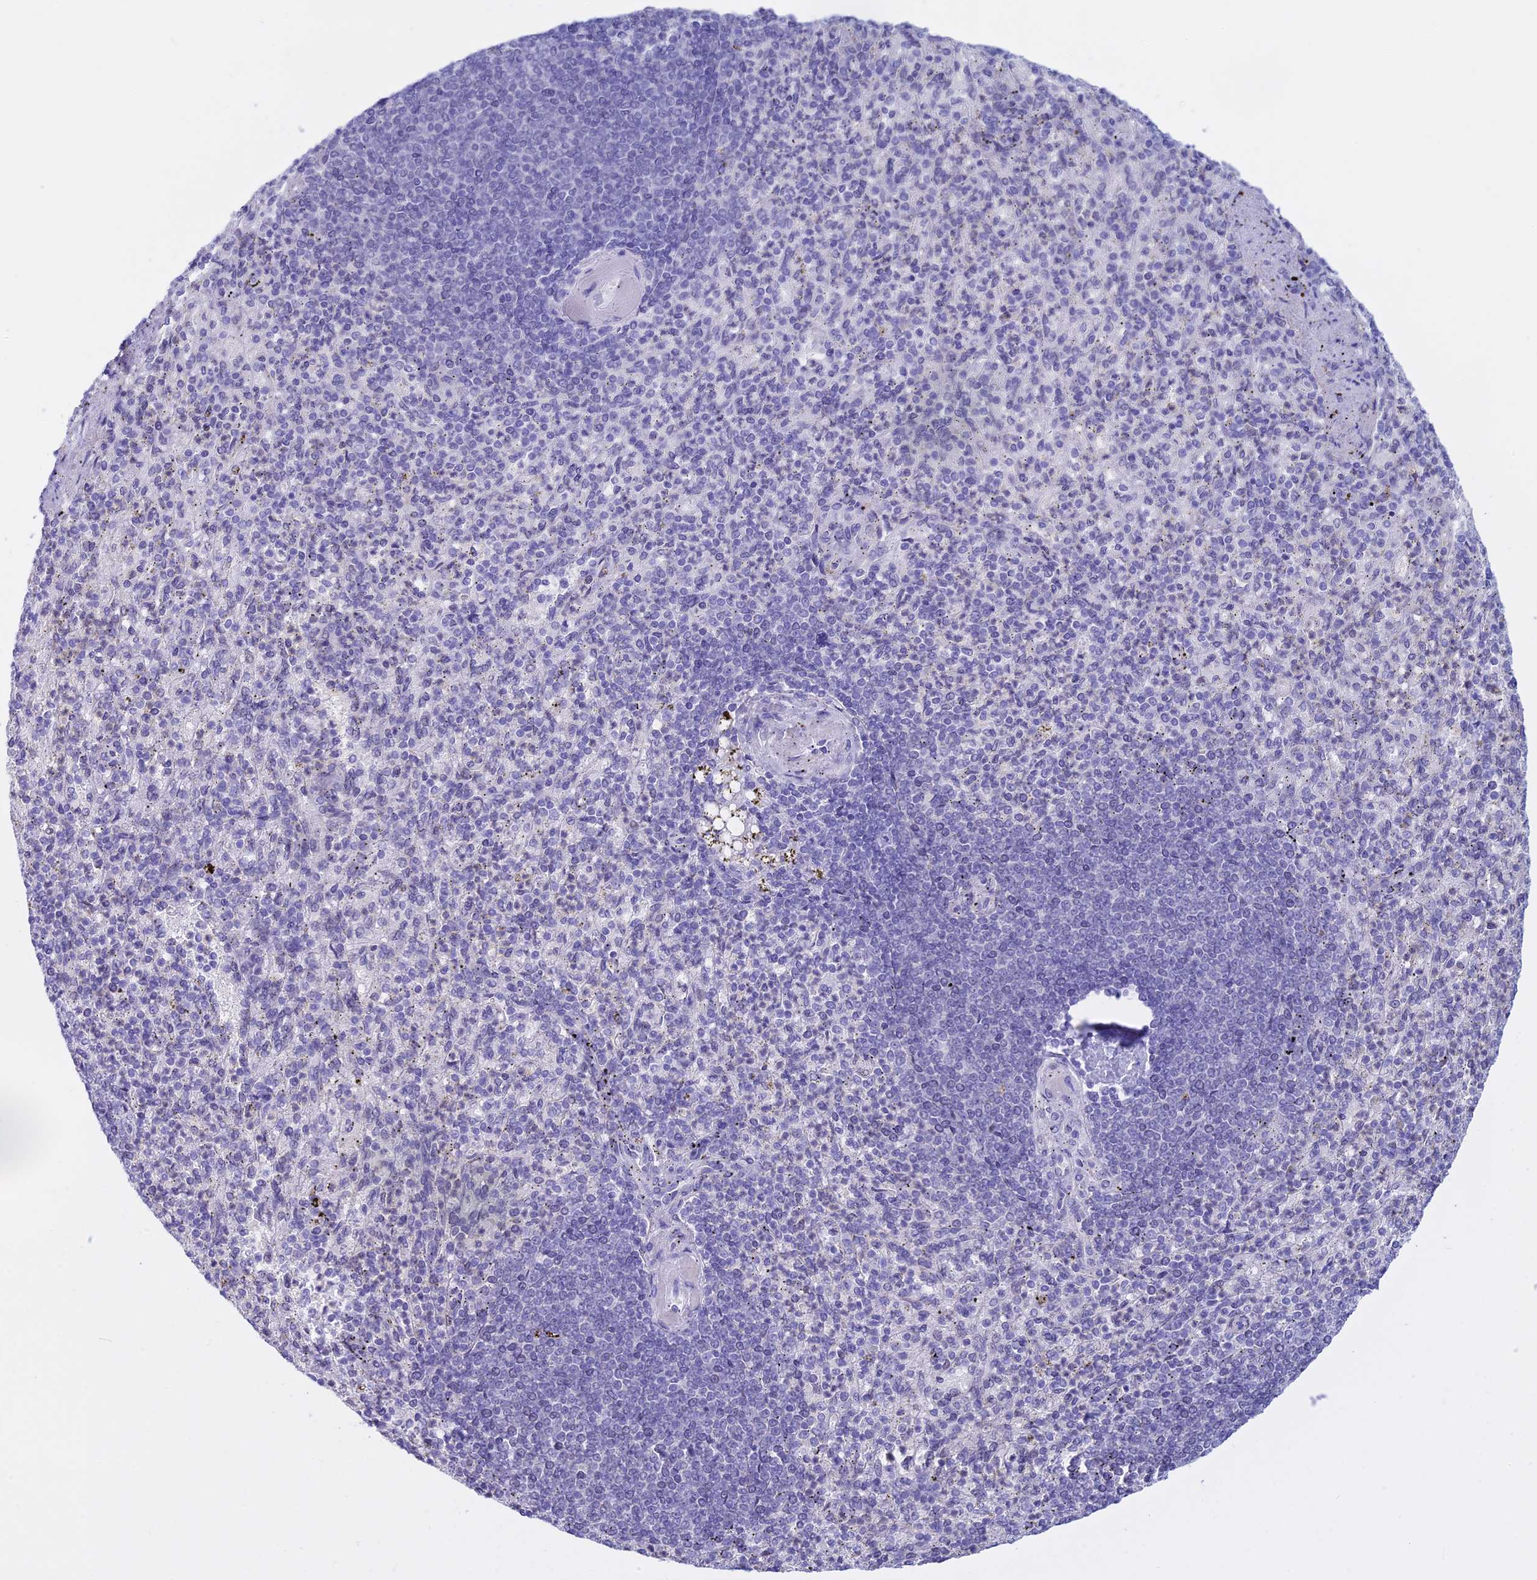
{"staining": {"intensity": "negative", "quantity": "none", "location": "none"}, "tissue": "spleen", "cell_type": "Cells in red pulp", "image_type": "normal", "snomed": [{"axis": "morphology", "description": "Normal tissue, NOS"}, {"axis": "topography", "description": "Spleen"}], "caption": "High power microscopy micrograph of an IHC histopathology image of normal spleen, revealing no significant staining in cells in red pulp.", "gene": "LHFPL2", "patient": {"sex": "female", "age": 74}}